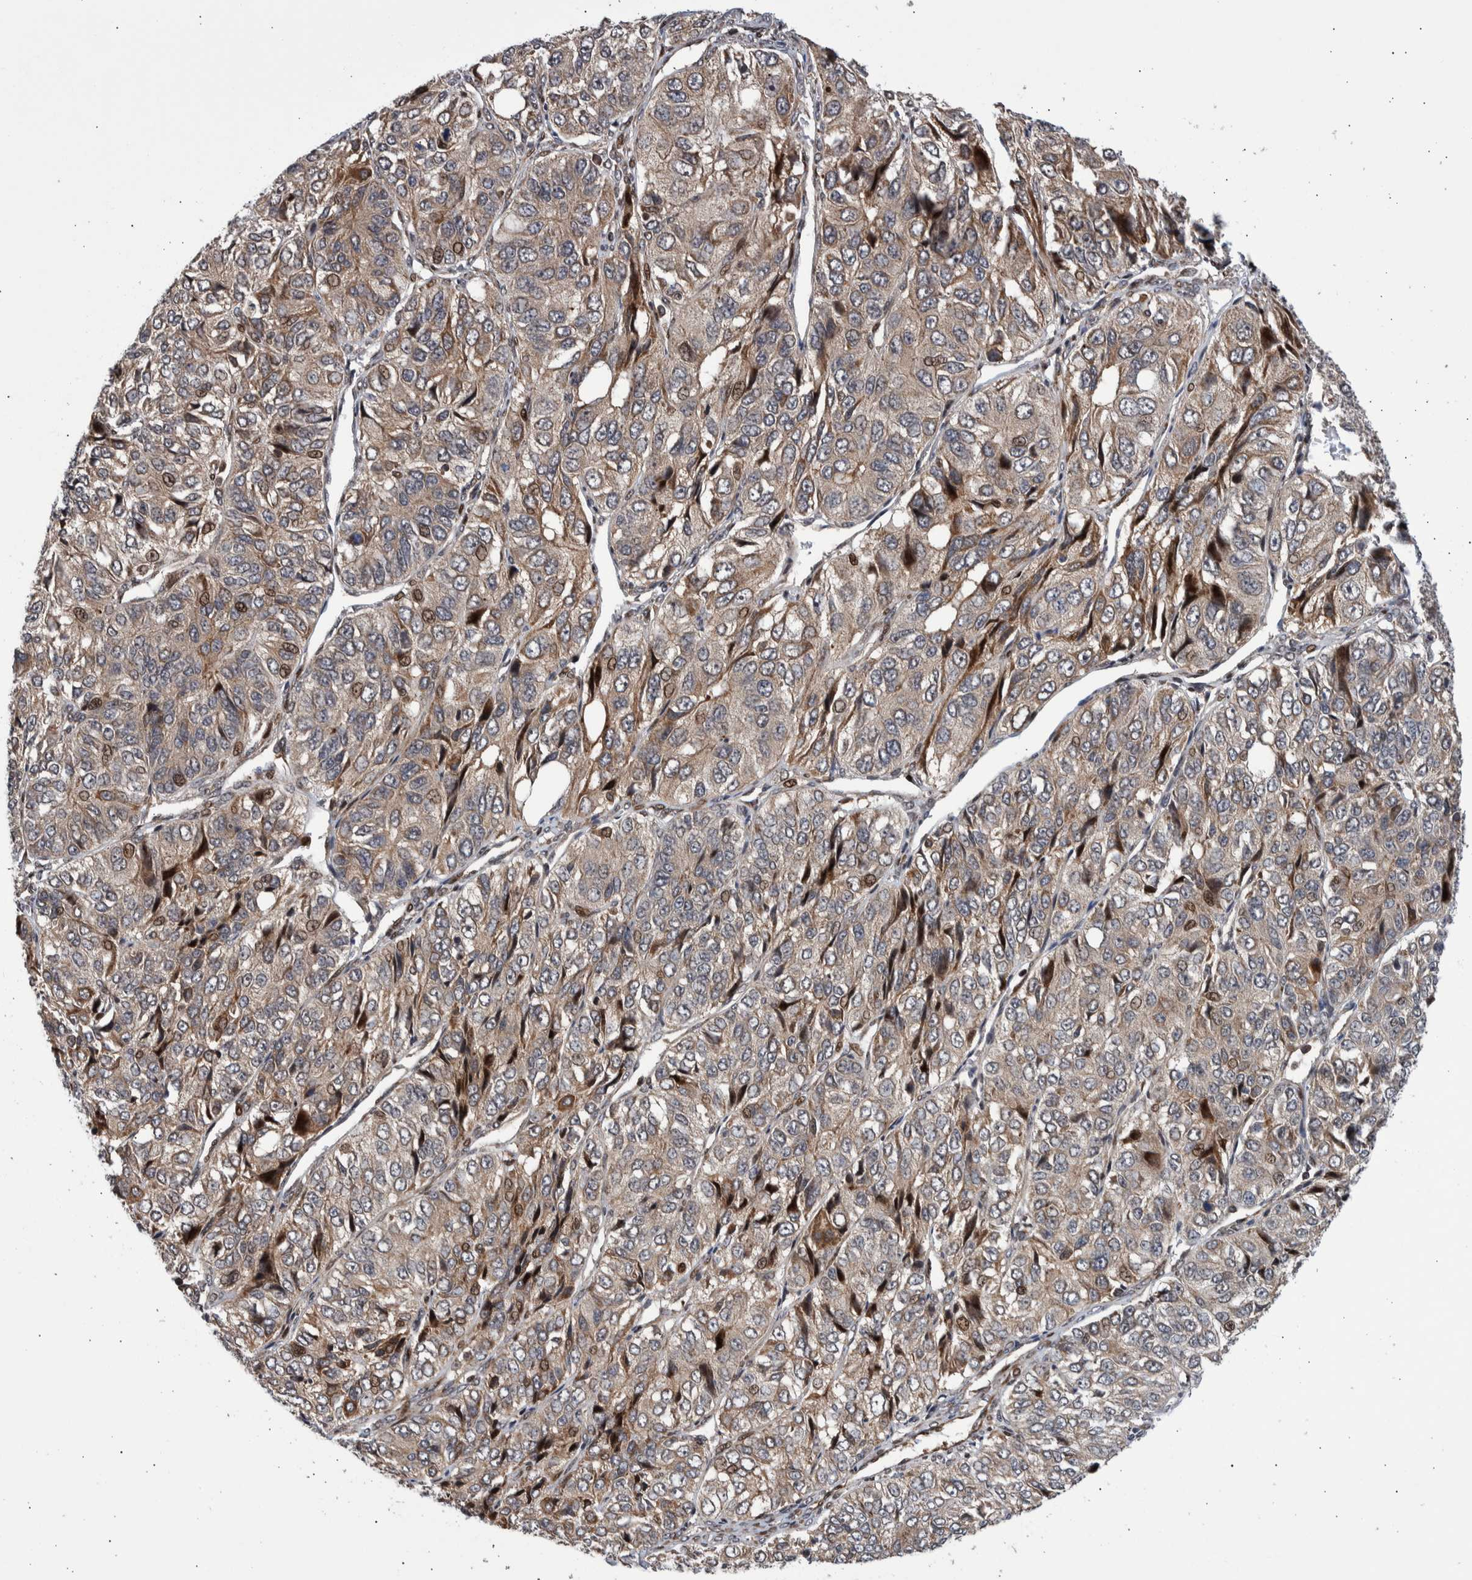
{"staining": {"intensity": "weak", "quantity": ">75%", "location": "cytoplasmic/membranous,nuclear"}, "tissue": "ovarian cancer", "cell_type": "Tumor cells", "image_type": "cancer", "snomed": [{"axis": "morphology", "description": "Carcinoma, endometroid"}, {"axis": "topography", "description": "Ovary"}], "caption": "Immunohistochemical staining of human endometroid carcinoma (ovarian) shows low levels of weak cytoplasmic/membranous and nuclear staining in about >75% of tumor cells. (brown staining indicates protein expression, while blue staining denotes nuclei).", "gene": "SHISA6", "patient": {"sex": "female", "age": 51}}